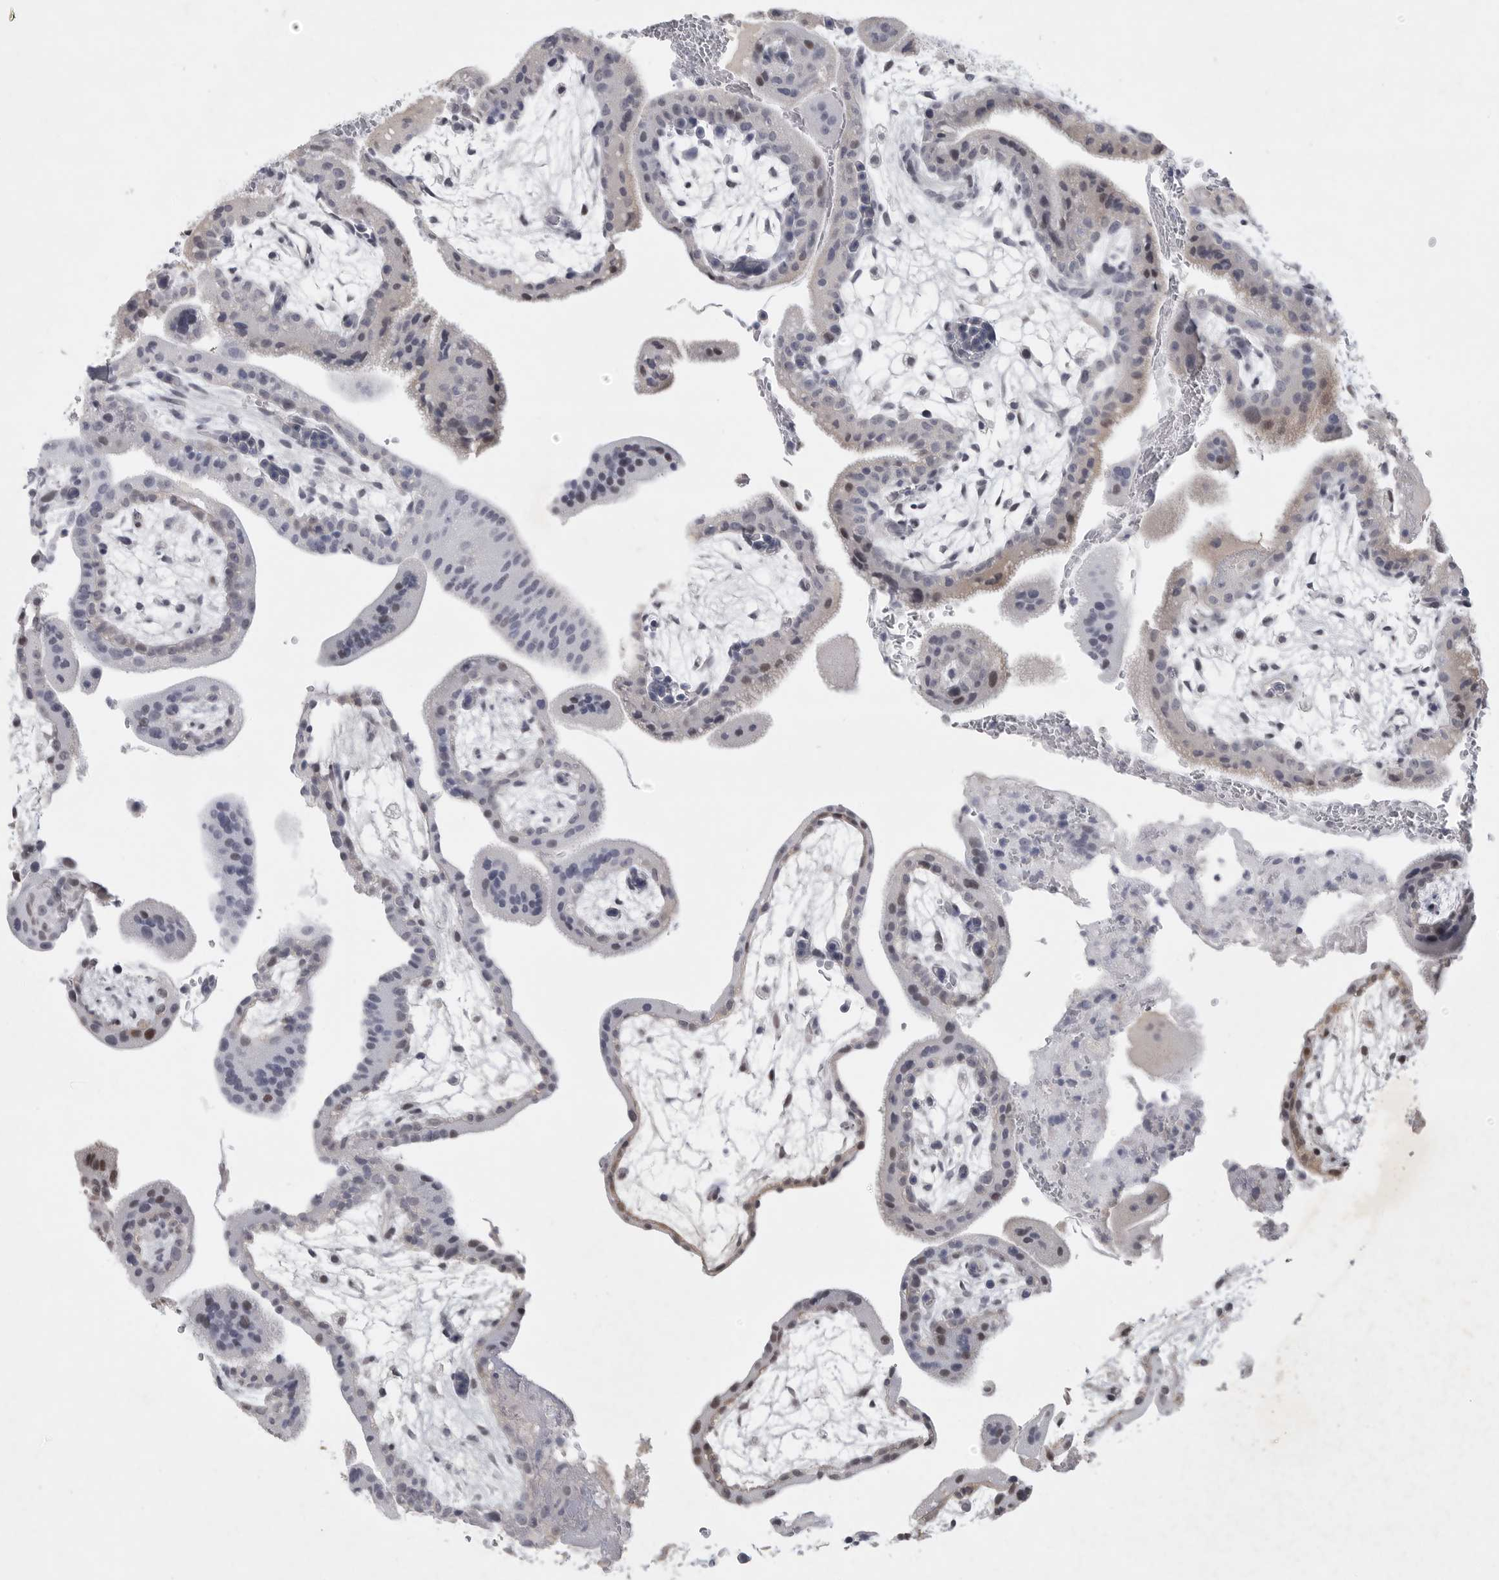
{"staining": {"intensity": "negative", "quantity": "none", "location": "none"}, "tissue": "placenta", "cell_type": "Decidual cells", "image_type": "normal", "snomed": [{"axis": "morphology", "description": "Normal tissue, NOS"}, {"axis": "topography", "description": "Placenta"}], "caption": "Immunohistochemistry (IHC) micrograph of benign placenta: placenta stained with DAB reveals no significant protein expression in decidual cells. The staining is performed using DAB (3,3'-diaminobenzidine) brown chromogen with nuclei counter-stained in using hematoxylin.", "gene": "TNR", "patient": {"sex": "female", "age": 35}}